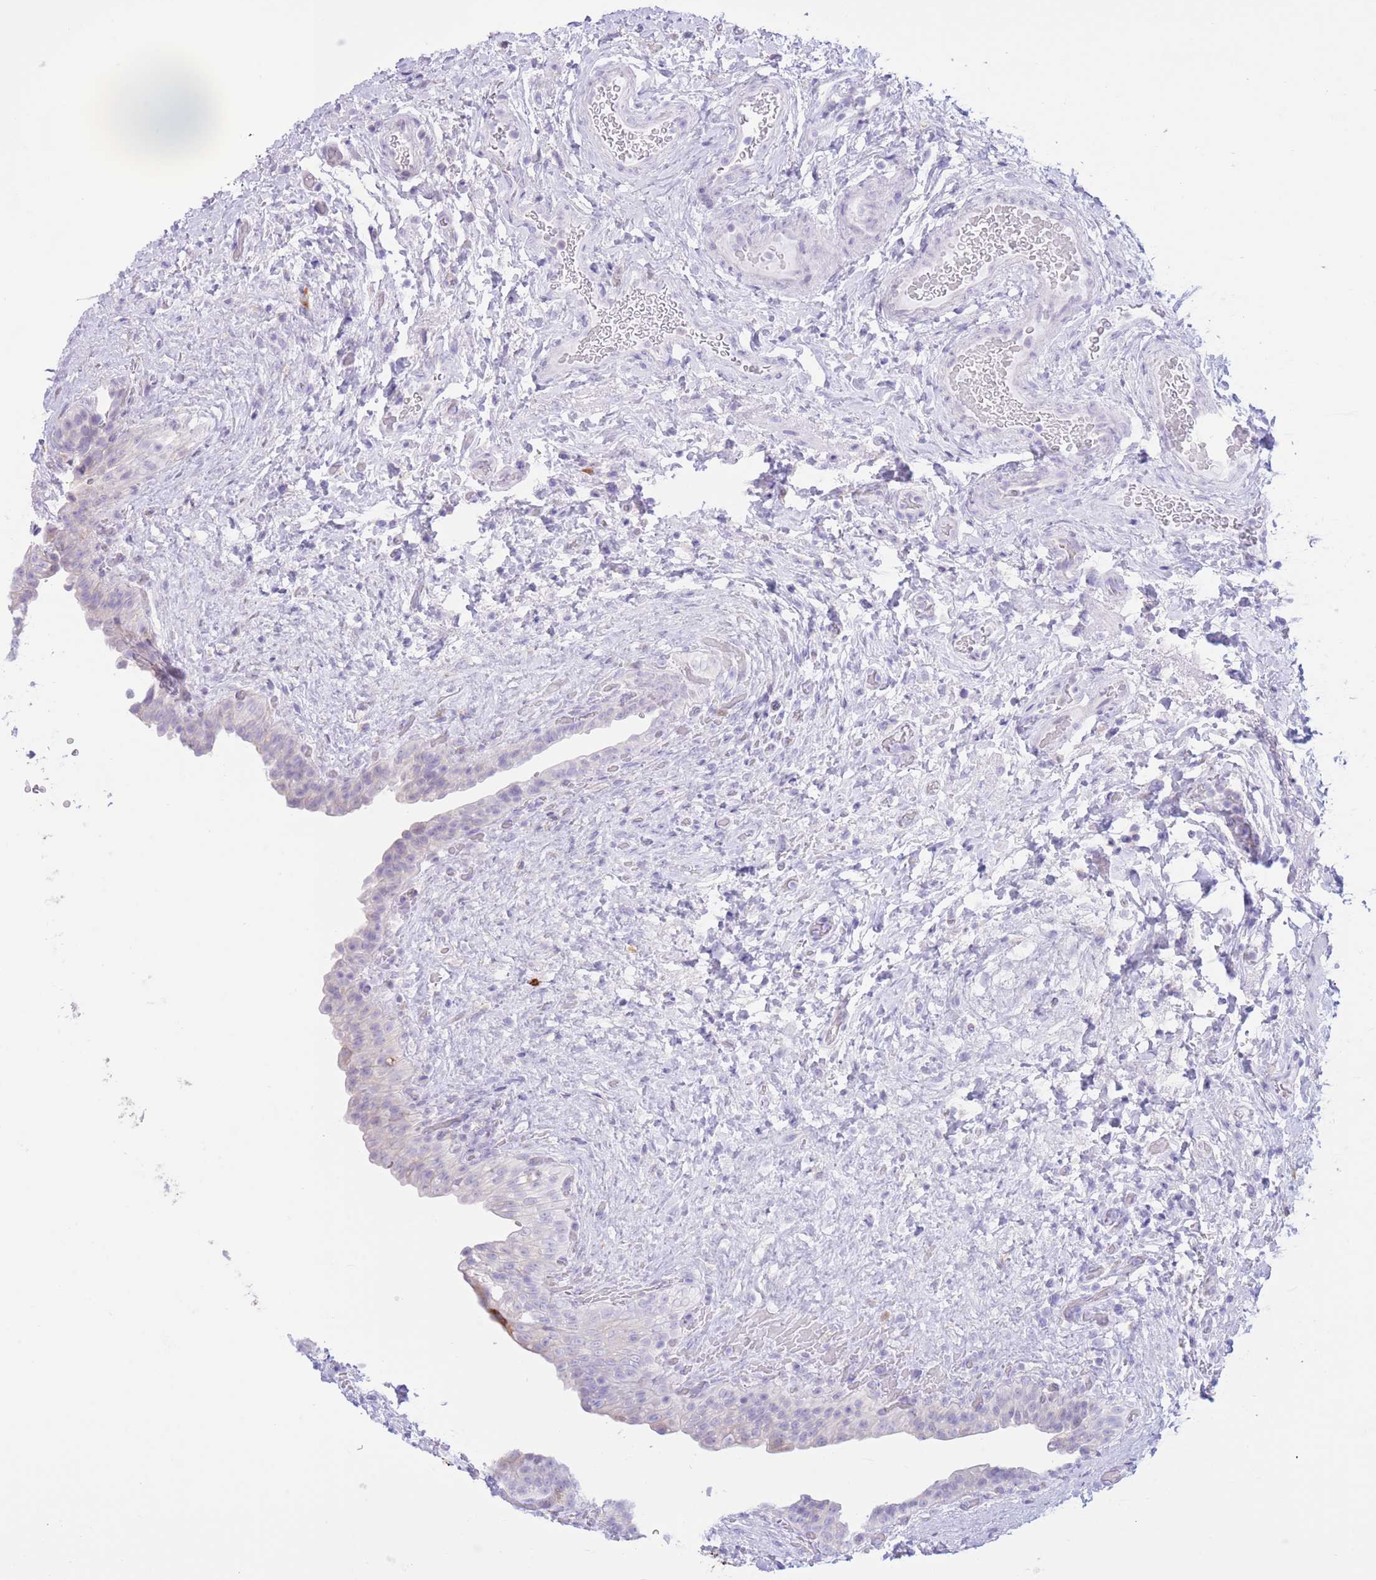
{"staining": {"intensity": "negative", "quantity": "none", "location": "none"}, "tissue": "urinary bladder", "cell_type": "Urothelial cells", "image_type": "normal", "snomed": [{"axis": "morphology", "description": "Normal tissue, NOS"}, {"axis": "topography", "description": "Urinary bladder"}], "caption": "Immunohistochemistry (IHC) of unremarkable human urinary bladder displays no staining in urothelial cells.", "gene": "MYDGF", "patient": {"sex": "male", "age": 69}}